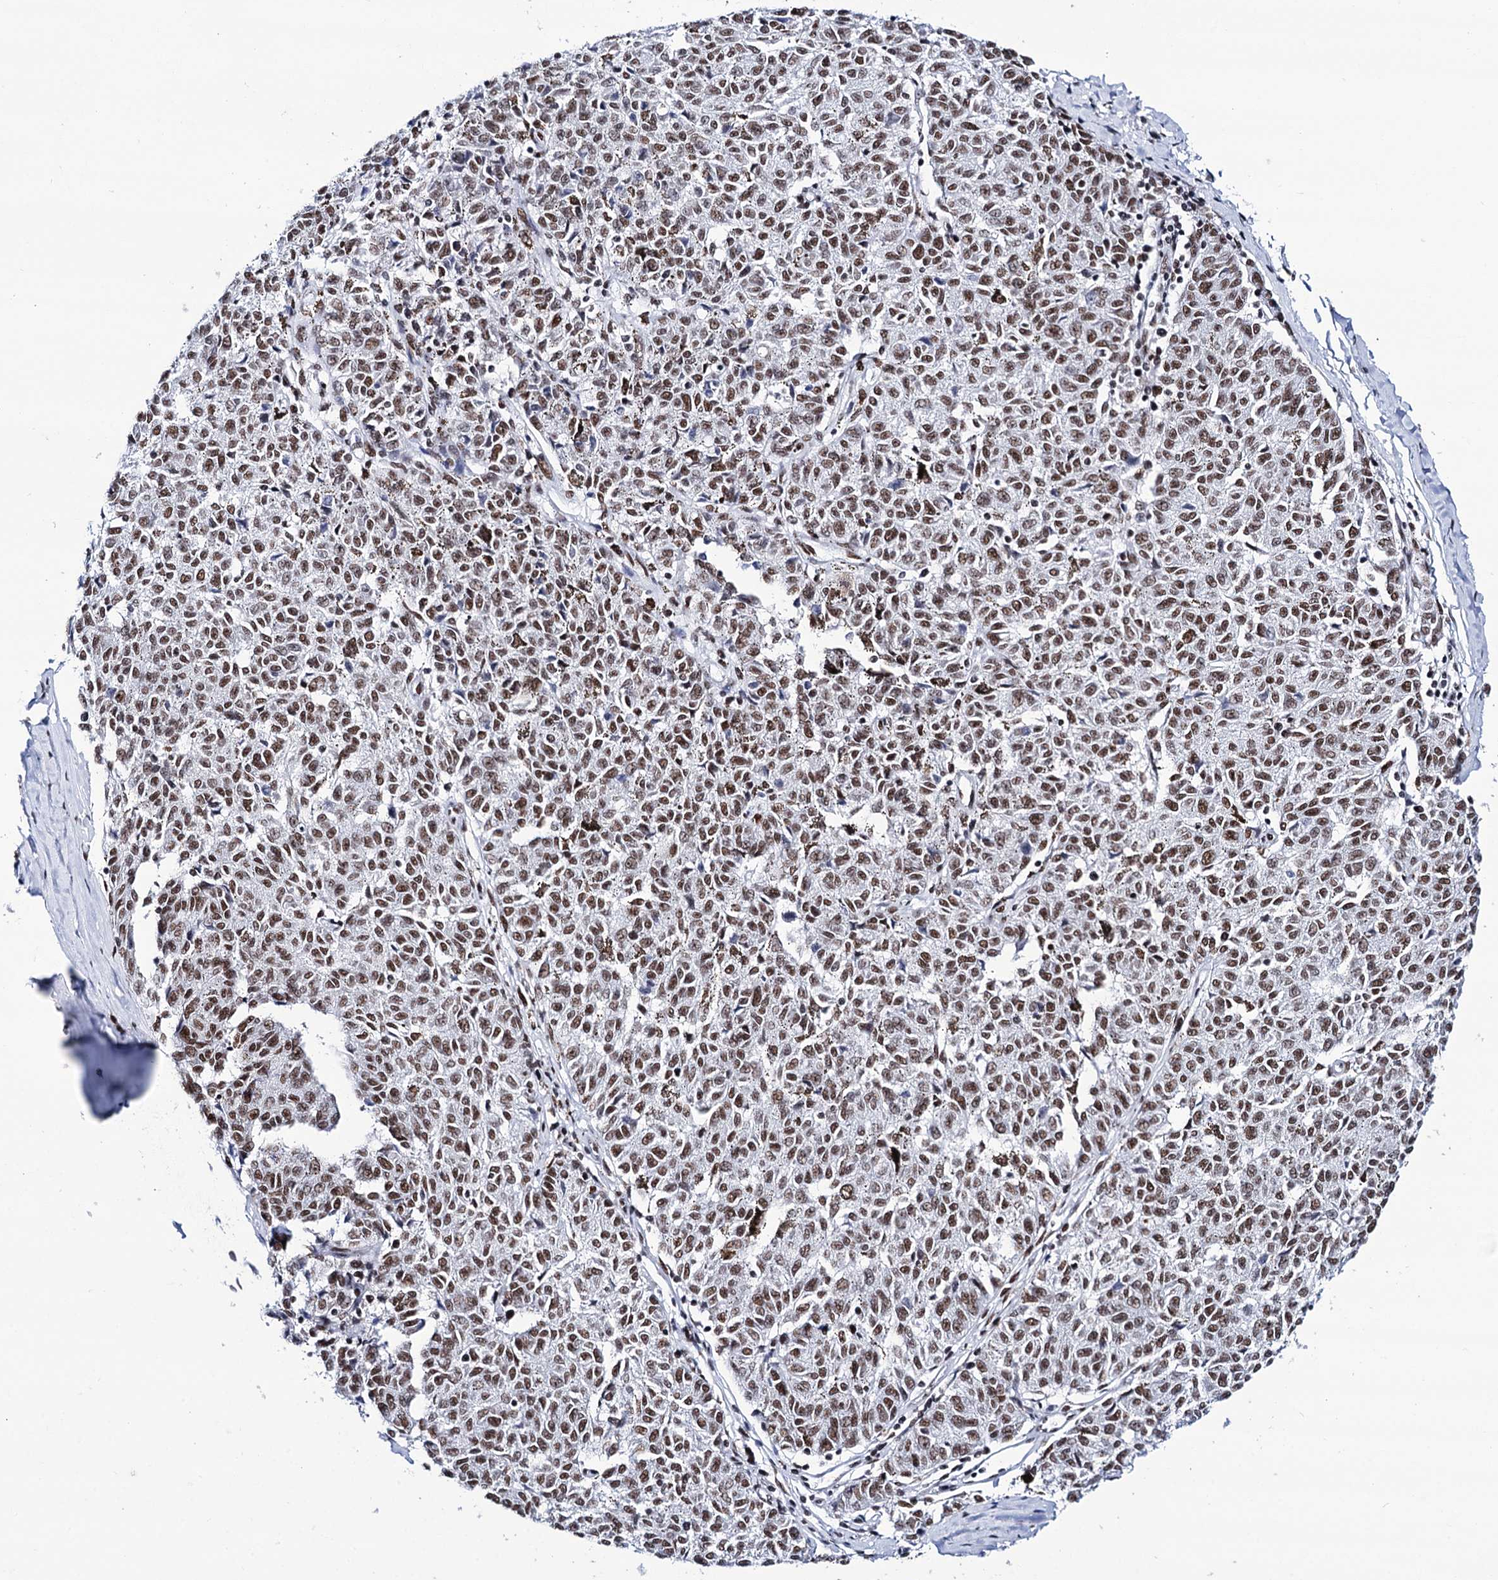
{"staining": {"intensity": "moderate", "quantity": ">75%", "location": "nuclear"}, "tissue": "melanoma", "cell_type": "Tumor cells", "image_type": "cancer", "snomed": [{"axis": "morphology", "description": "Malignant melanoma, NOS"}, {"axis": "topography", "description": "Skin"}], "caption": "Immunohistochemical staining of malignant melanoma reveals medium levels of moderate nuclear staining in approximately >75% of tumor cells.", "gene": "MATR3", "patient": {"sex": "female", "age": 72}}